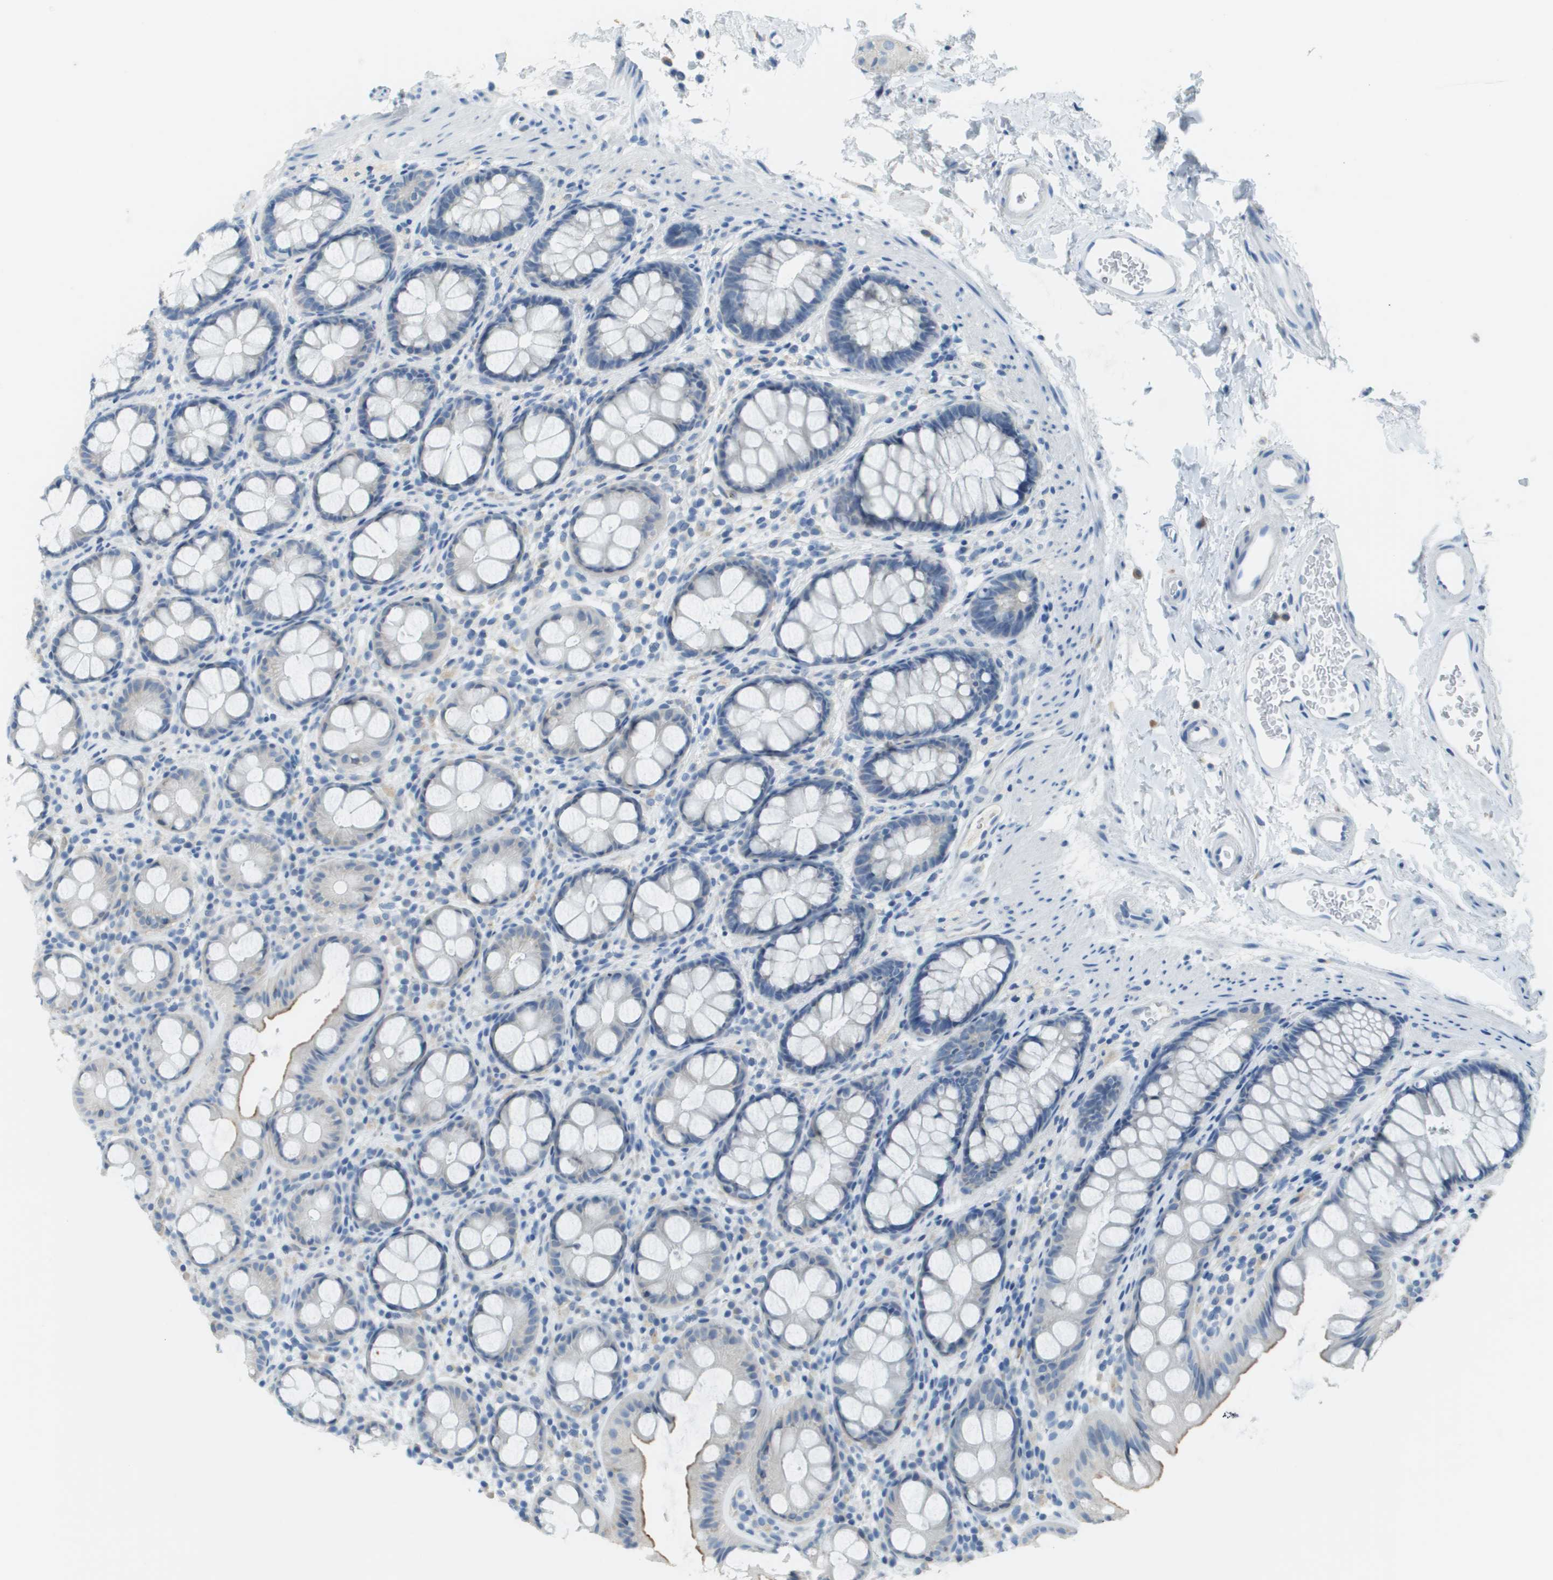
{"staining": {"intensity": "negative", "quantity": "none", "location": "none"}, "tissue": "rectum", "cell_type": "Glandular cells", "image_type": "normal", "snomed": [{"axis": "morphology", "description": "Normal tissue, NOS"}, {"axis": "topography", "description": "Rectum"}], "caption": "DAB (3,3'-diaminobenzidine) immunohistochemical staining of unremarkable human rectum exhibits no significant staining in glandular cells.", "gene": "PTGDR2", "patient": {"sex": "female", "age": 65}}